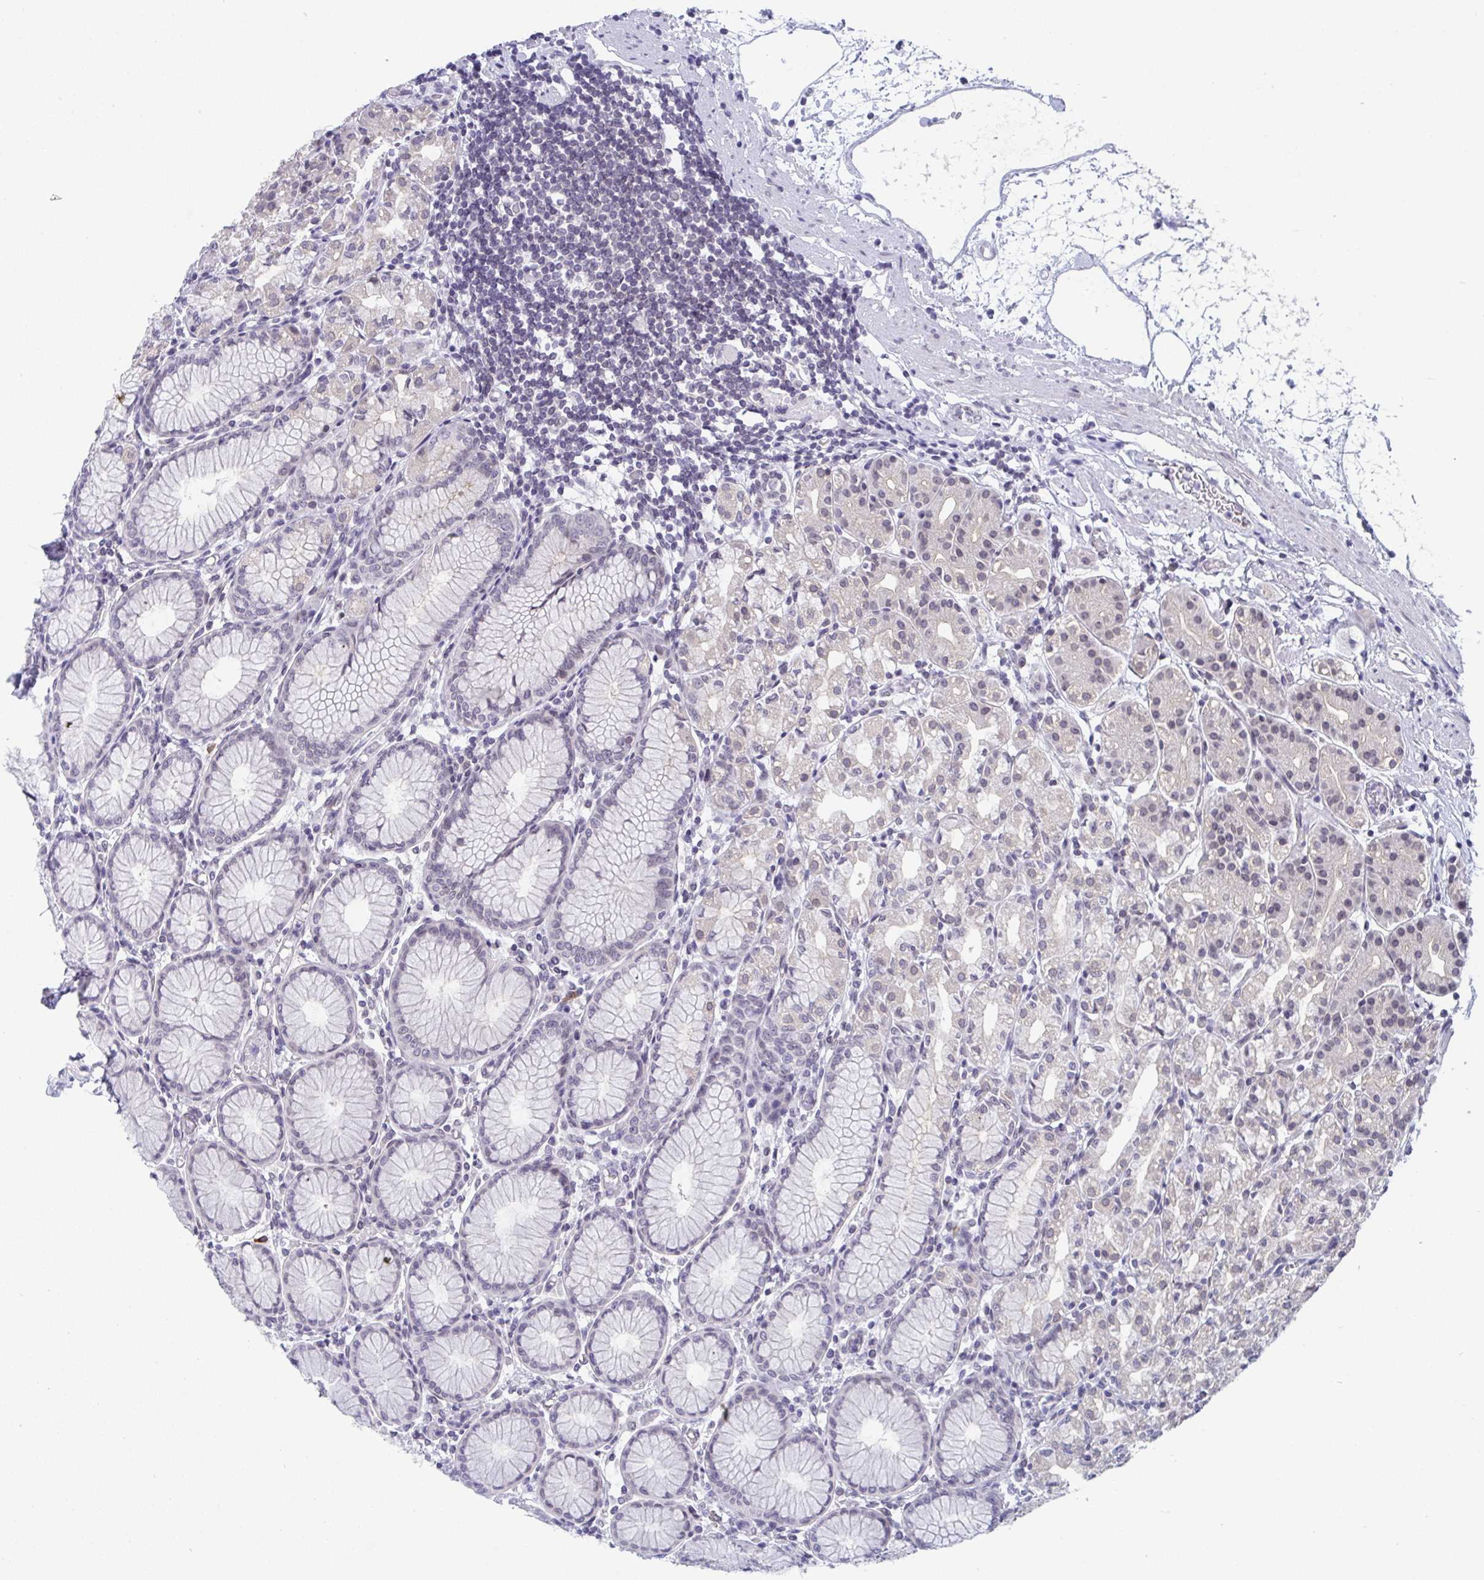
{"staining": {"intensity": "weak", "quantity": "<25%", "location": "cytoplasmic/membranous,nuclear"}, "tissue": "stomach", "cell_type": "Glandular cells", "image_type": "normal", "snomed": [{"axis": "morphology", "description": "Normal tissue, NOS"}, {"axis": "topography", "description": "Stomach"}], "caption": "DAB immunohistochemical staining of normal stomach displays no significant expression in glandular cells.", "gene": "BMAL2", "patient": {"sex": "female", "age": 57}}